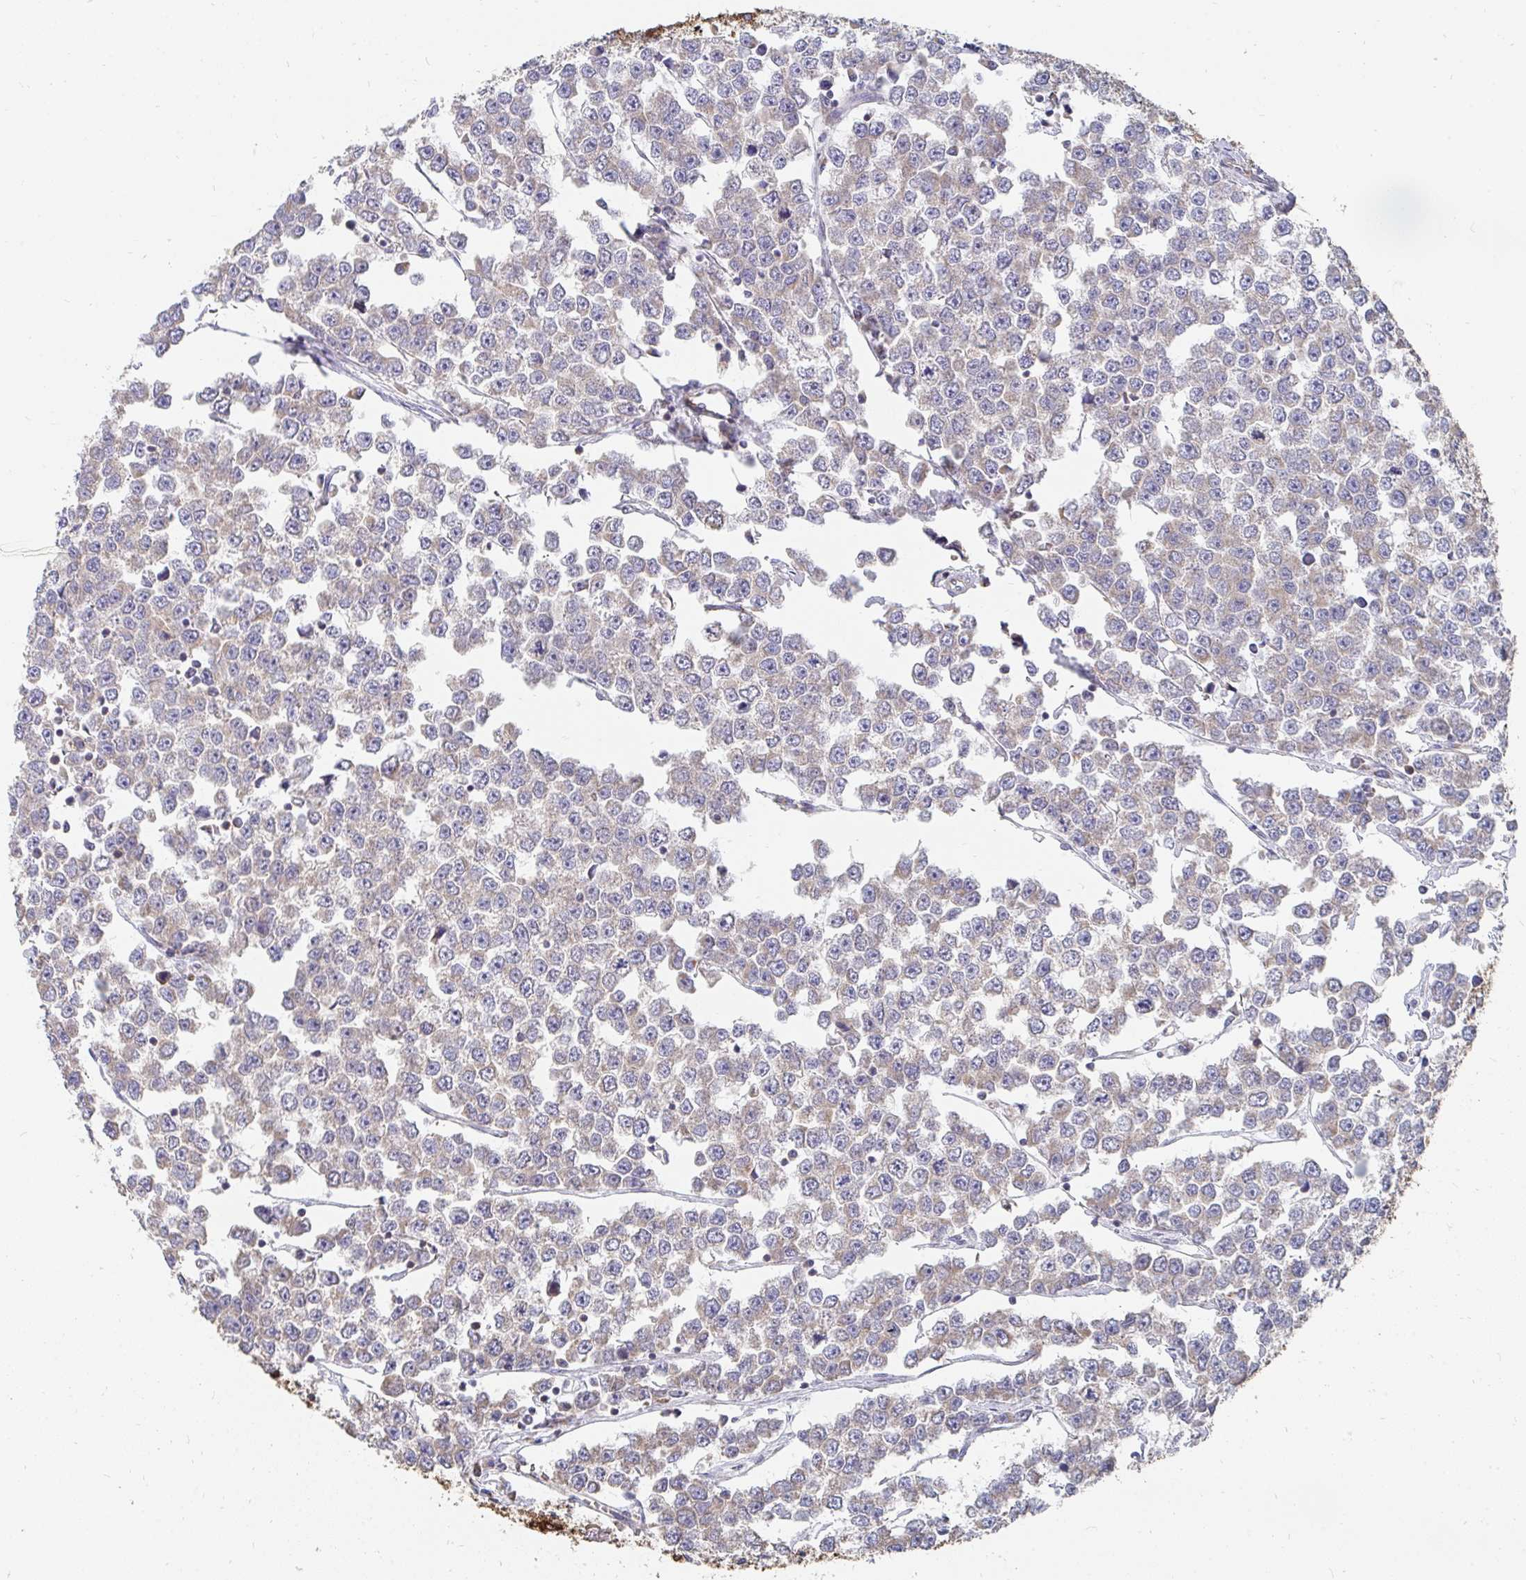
{"staining": {"intensity": "weak", "quantity": "25%-75%", "location": "cytoplasmic/membranous"}, "tissue": "testis cancer", "cell_type": "Tumor cells", "image_type": "cancer", "snomed": [{"axis": "morphology", "description": "Seminoma, NOS"}, {"axis": "morphology", "description": "Carcinoma, Embryonal, NOS"}, {"axis": "topography", "description": "Testis"}], "caption": "Immunohistochemical staining of human embryonal carcinoma (testis) exhibits low levels of weak cytoplasmic/membranous positivity in about 25%-75% of tumor cells.", "gene": "PC", "patient": {"sex": "male", "age": 52}}